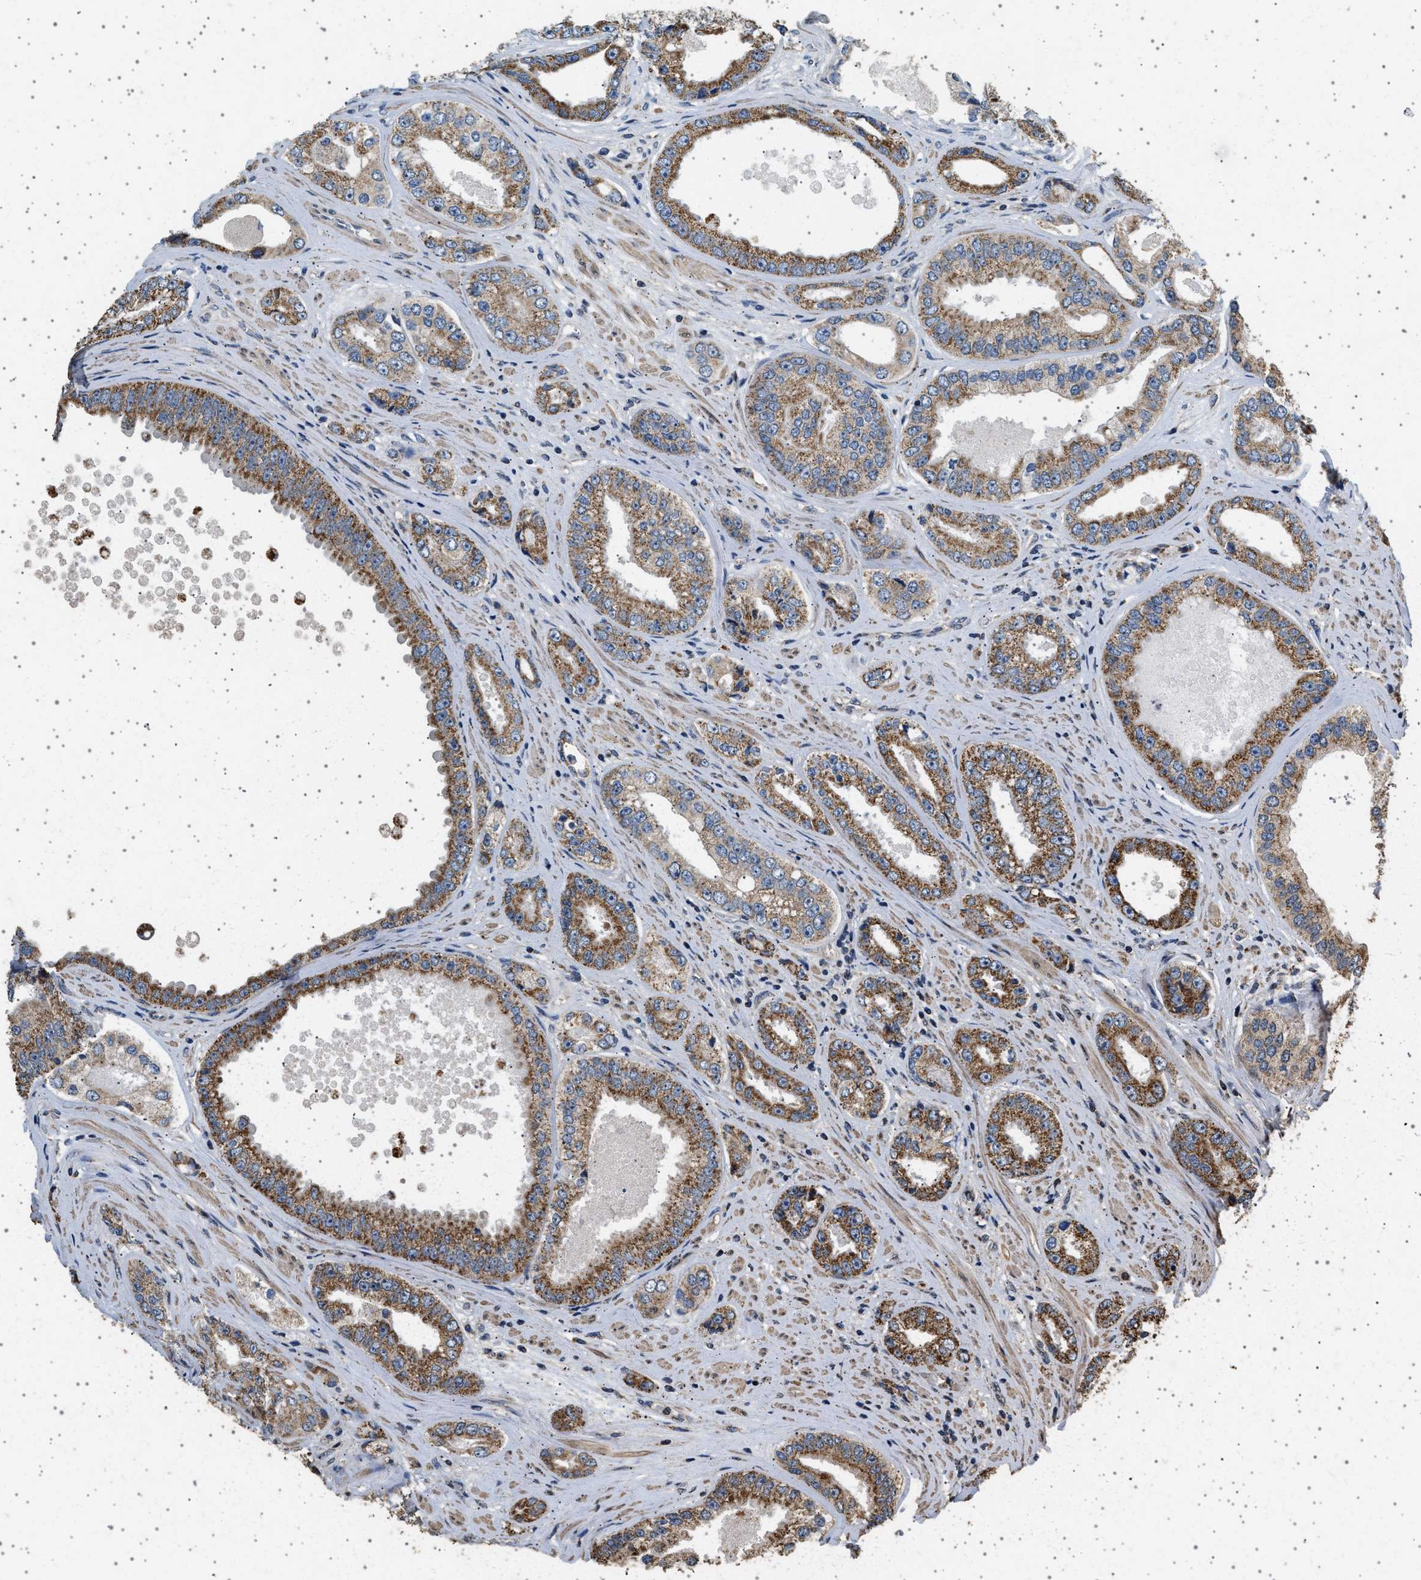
{"staining": {"intensity": "moderate", "quantity": ">75%", "location": "cytoplasmic/membranous"}, "tissue": "prostate cancer", "cell_type": "Tumor cells", "image_type": "cancer", "snomed": [{"axis": "morphology", "description": "Adenocarcinoma, High grade"}, {"axis": "topography", "description": "Prostate"}], "caption": "Protein staining of prostate high-grade adenocarcinoma tissue reveals moderate cytoplasmic/membranous expression in about >75% of tumor cells.", "gene": "KCNA4", "patient": {"sex": "male", "age": 61}}